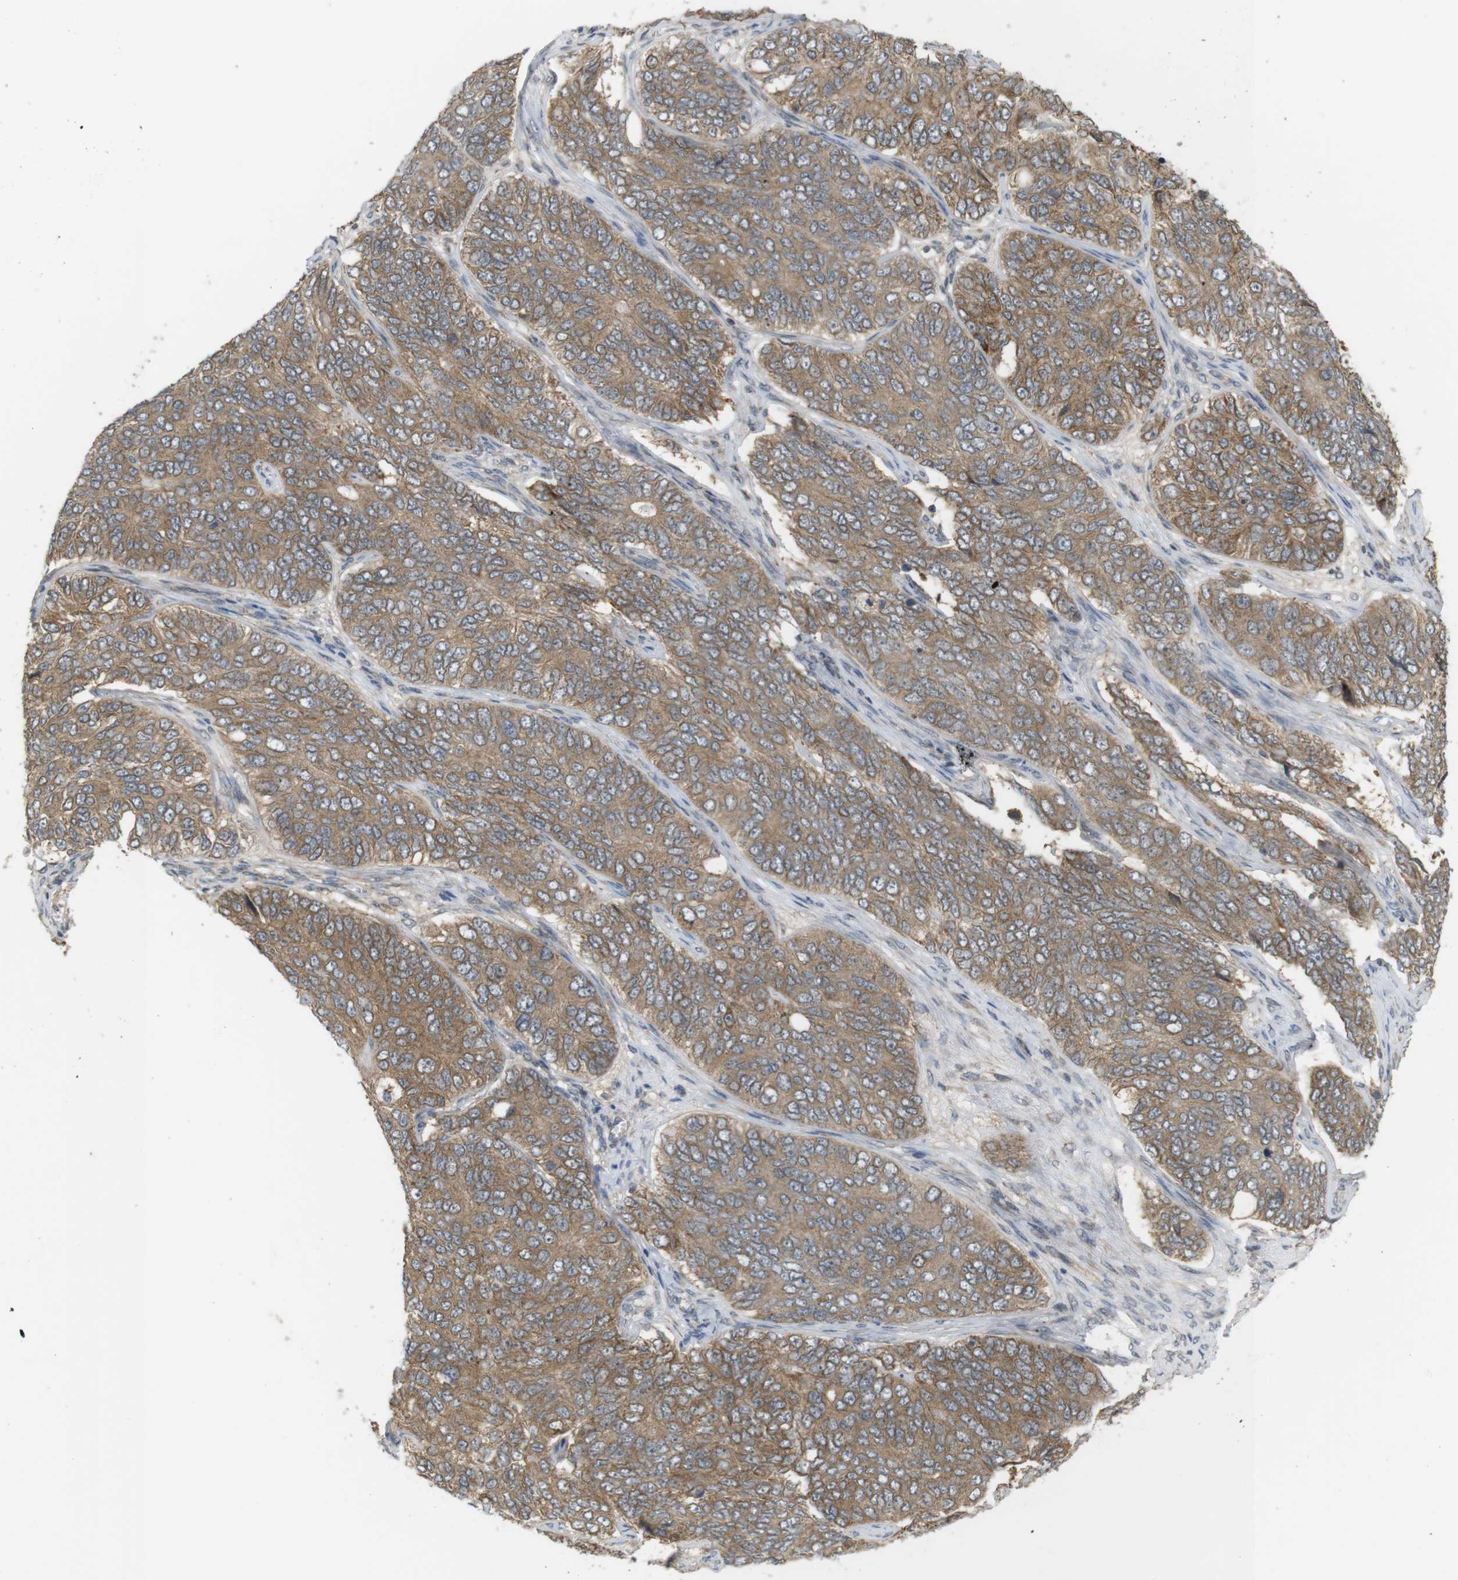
{"staining": {"intensity": "moderate", "quantity": ">75%", "location": "cytoplasmic/membranous"}, "tissue": "ovarian cancer", "cell_type": "Tumor cells", "image_type": "cancer", "snomed": [{"axis": "morphology", "description": "Carcinoma, endometroid"}, {"axis": "topography", "description": "Ovary"}], "caption": "Protein staining of ovarian cancer (endometroid carcinoma) tissue reveals moderate cytoplasmic/membranous expression in about >75% of tumor cells.", "gene": "RNF130", "patient": {"sex": "female", "age": 51}}